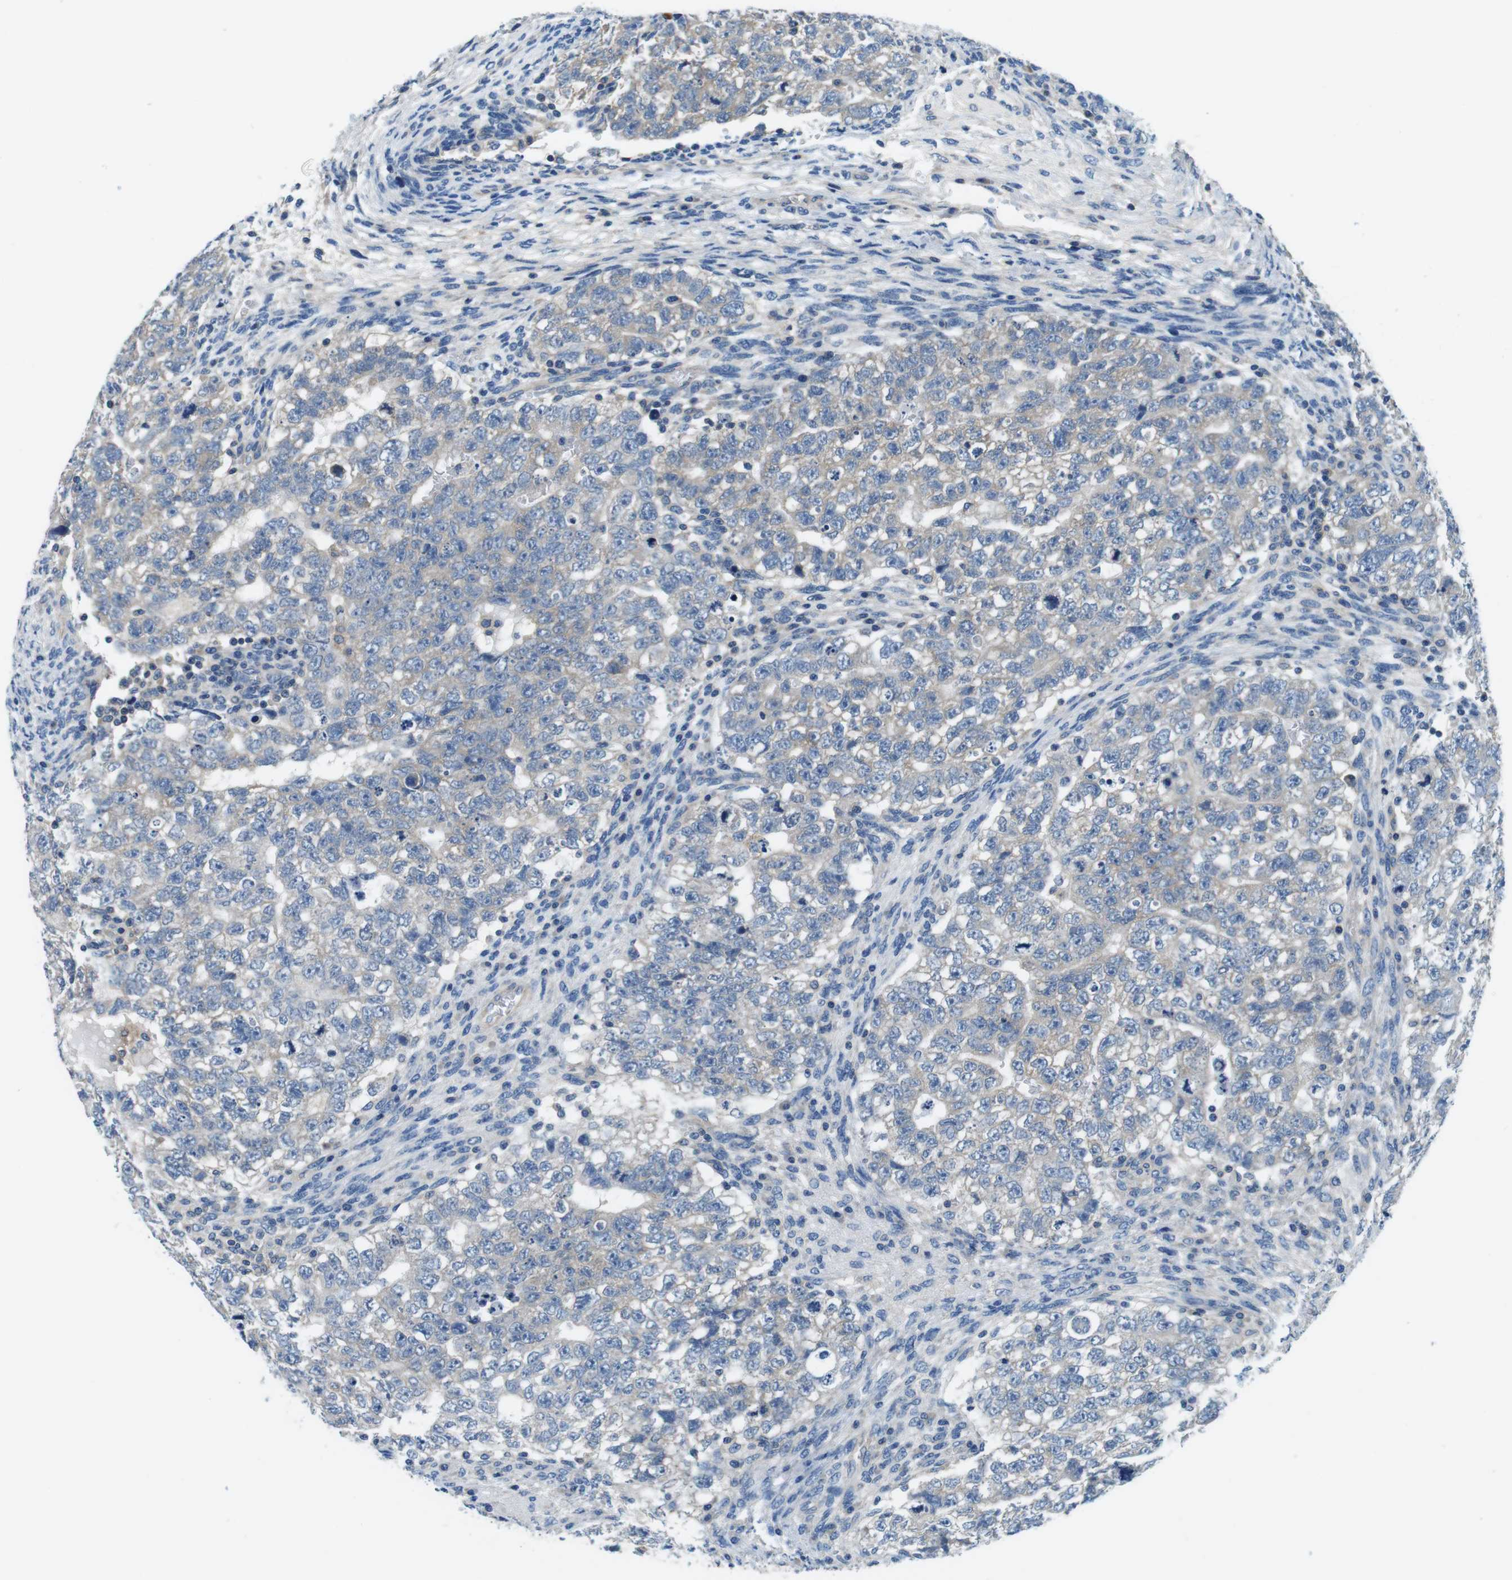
{"staining": {"intensity": "weak", "quantity": "<25%", "location": "cytoplasmic/membranous"}, "tissue": "testis cancer", "cell_type": "Tumor cells", "image_type": "cancer", "snomed": [{"axis": "morphology", "description": "Seminoma, NOS"}, {"axis": "morphology", "description": "Carcinoma, Embryonal, NOS"}, {"axis": "topography", "description": "Testis"}], "caption": "Immunohistochemistry photomicrograph of embryonal carcinoma (testis) stained for a protein (brown), which shows no staining in tumor cells.", "gene": "DENND4C", "patient": {"sex": "male", "age": 38}}